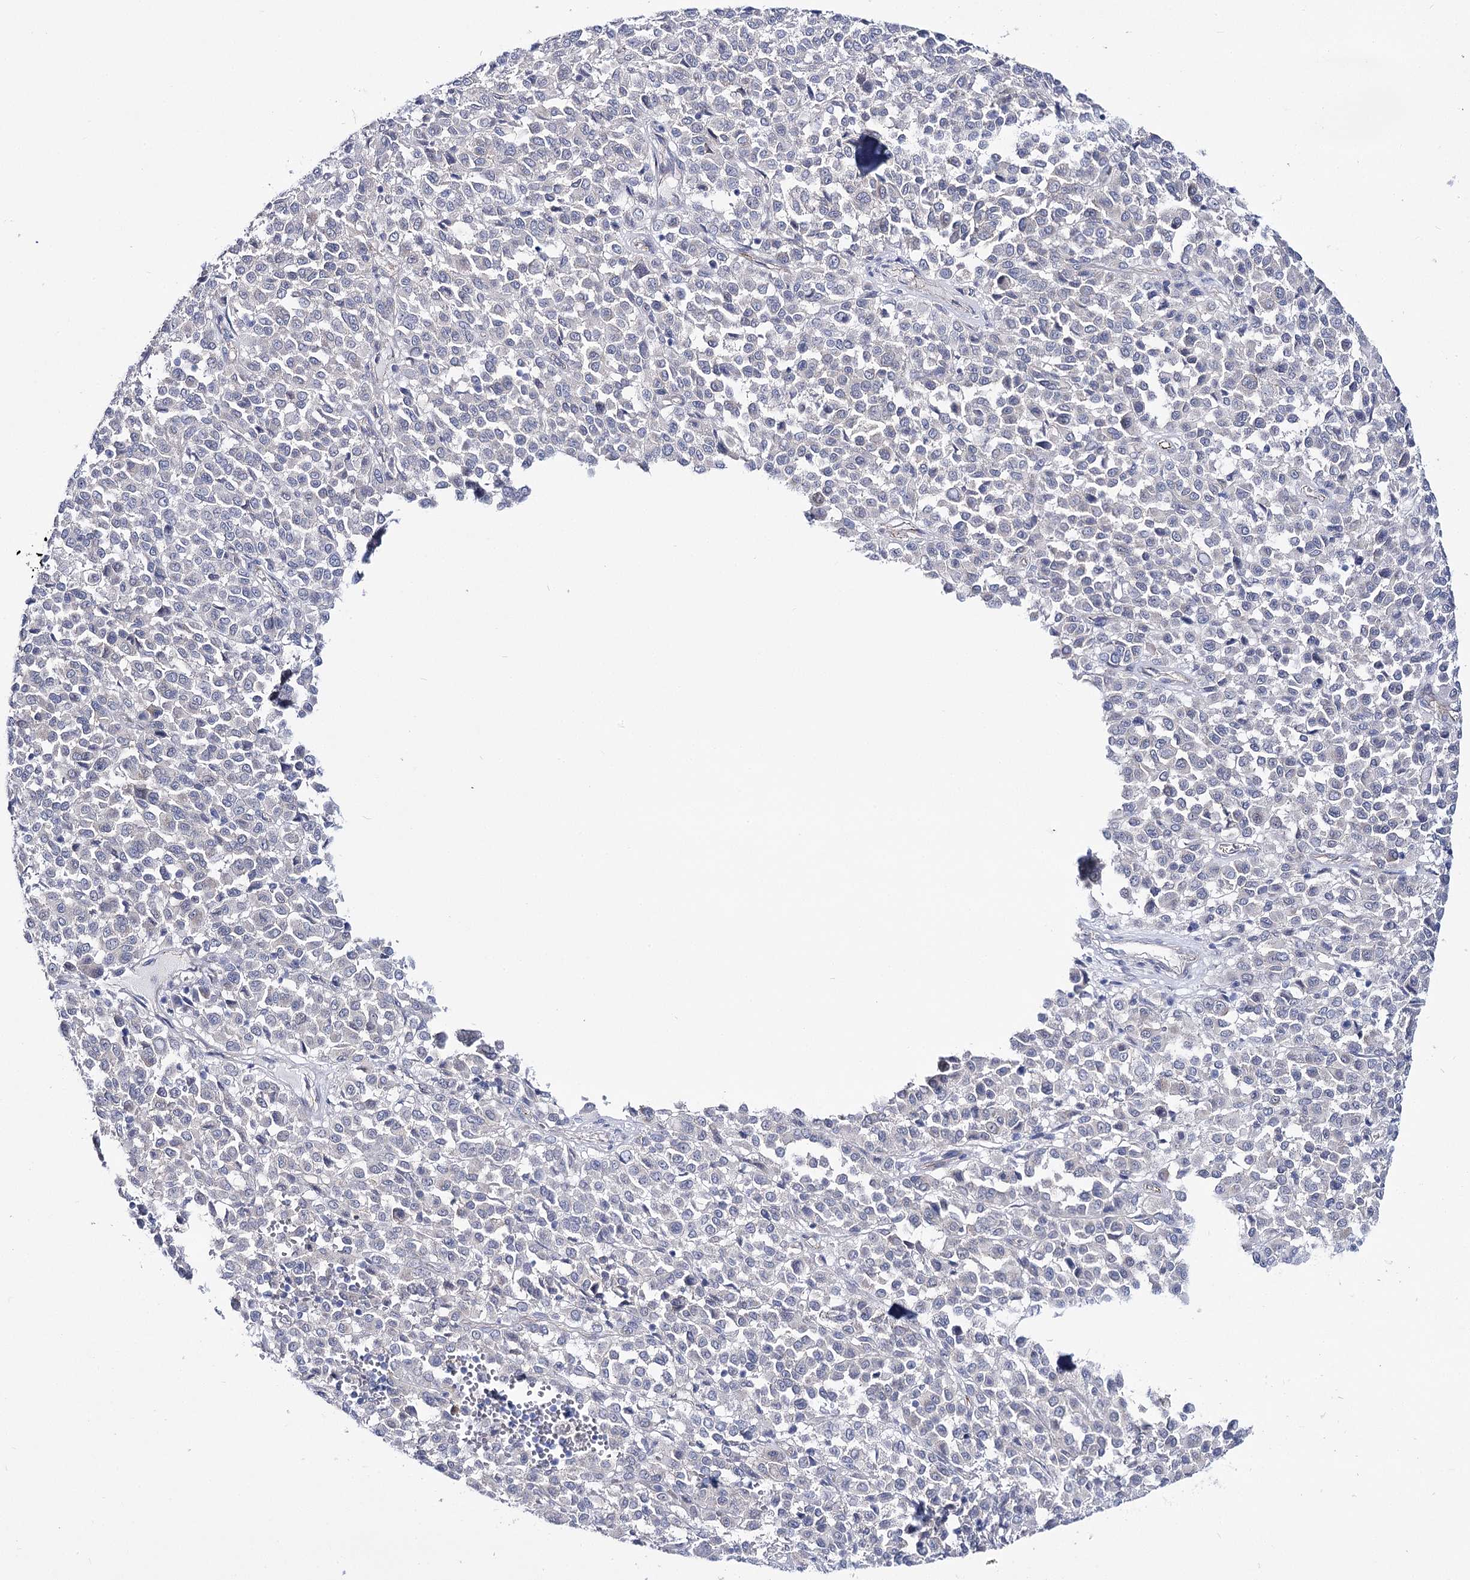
{"staining": {"intensity": "negative", "quantity": "none", "location": "none"}, "tissue": "melanoma", "cell_type": "Tumor cells", "image_type": "cancer", "snomed": [{"axis": "morphology", "description": "Malignant melanoma, Metastatic site"}, {"axis": "topography", "description": "Pancreas"}], "caption": "The IHC image has no significant staining in tumor cells of melanoma tissue.", "gene": "NRAP", "patient": {"sex": "female", "age": 30}}